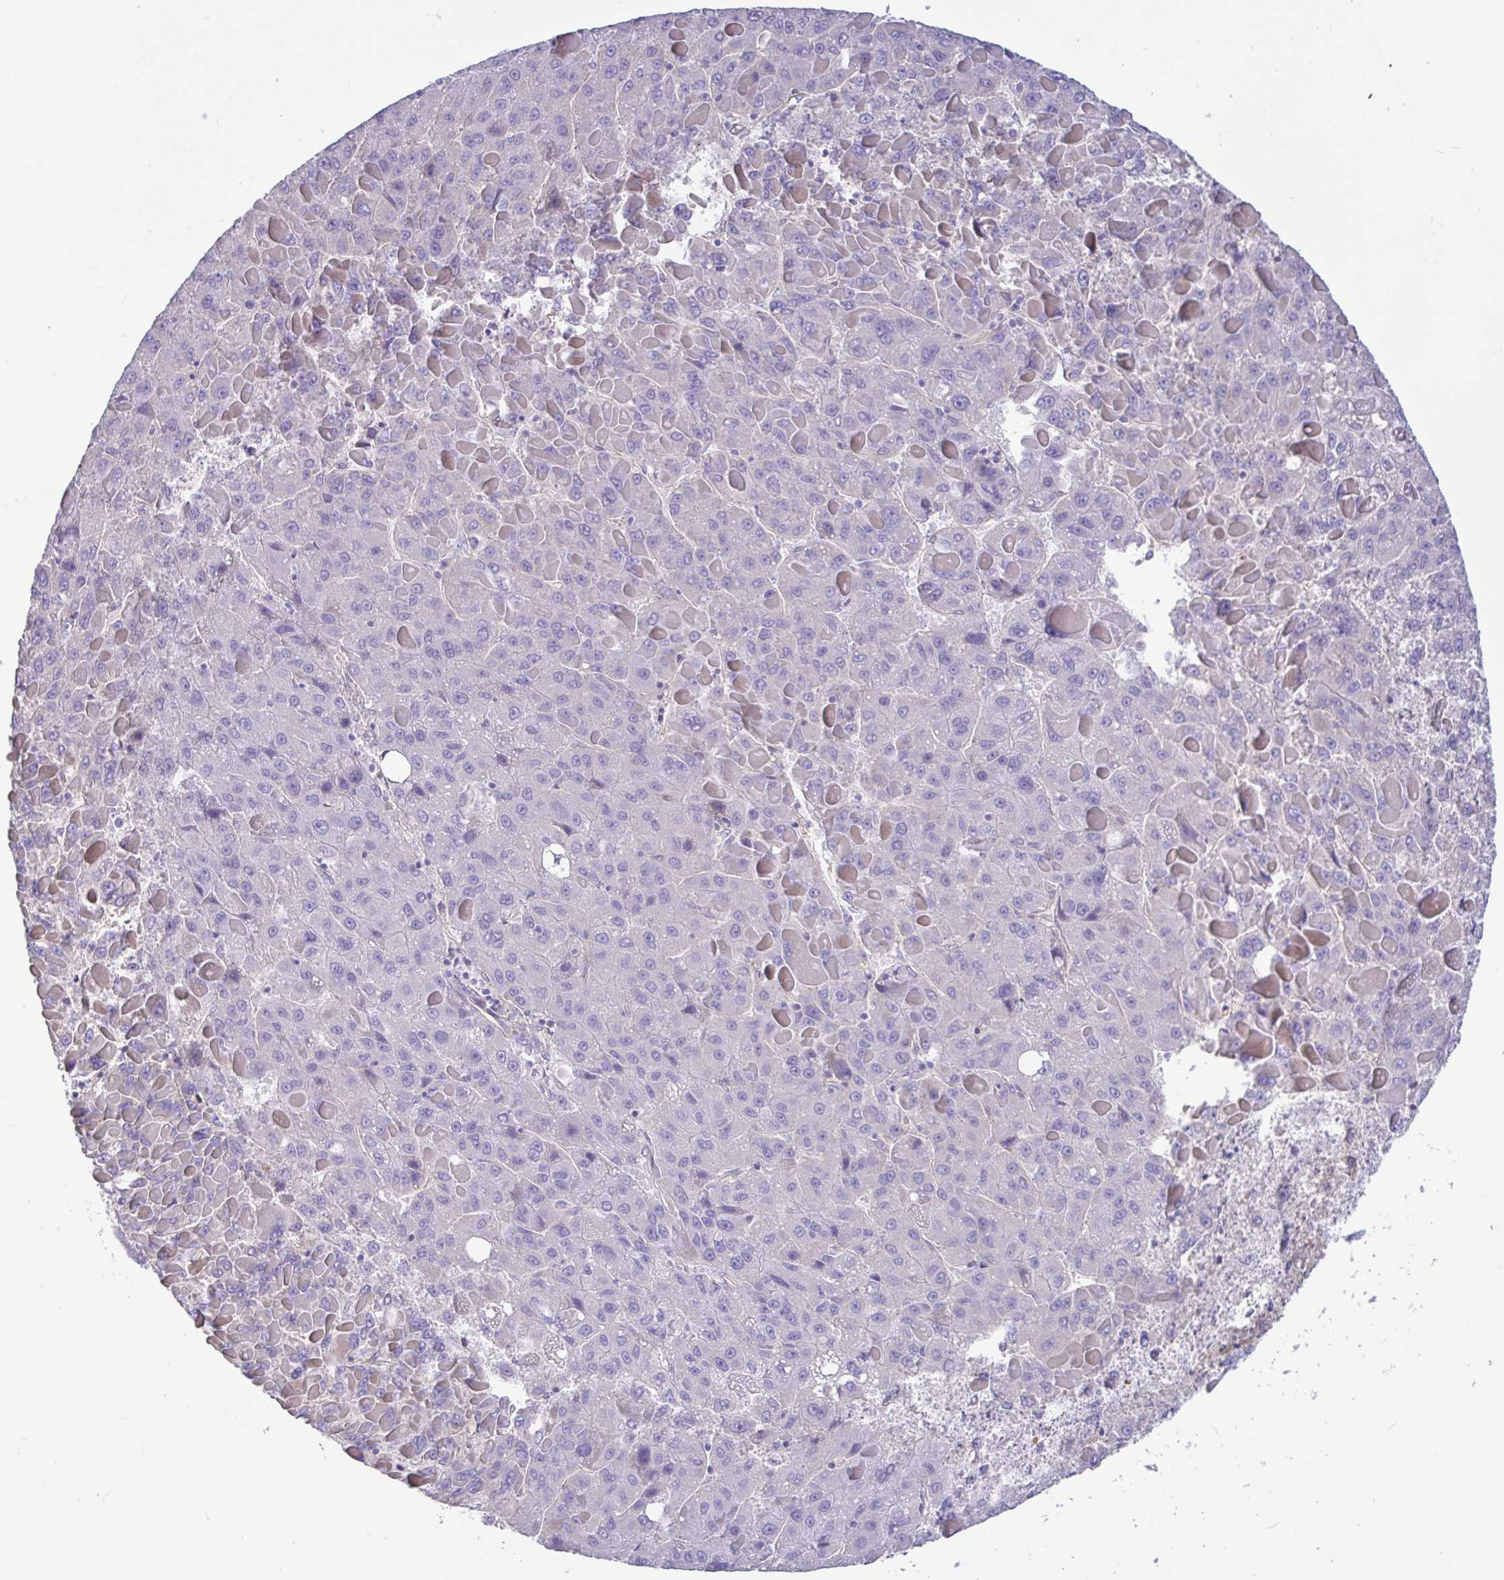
{"staining": {"intensity": "negative", "quantity": "none", "location": "none"}, "tissue": "liver cancer", "cell_type": "Tumor cells", "image_type": "cancer", "snomed": [{"axis": "morphology", "description": "Carcinoma, Hepatocellular, NOS"}, {"axis": "topography", "description": "Liver"}], "caption": "This photomicrograph is of liver hepatocellular carcinoma stained with immunohistochemistry (IHC) to label a protein in brown with the nuclei are counter-stained blue. There is no expression in tumor cells.", "gene": "PLCD4", "patient": {"sex": "female", "age": 82}}